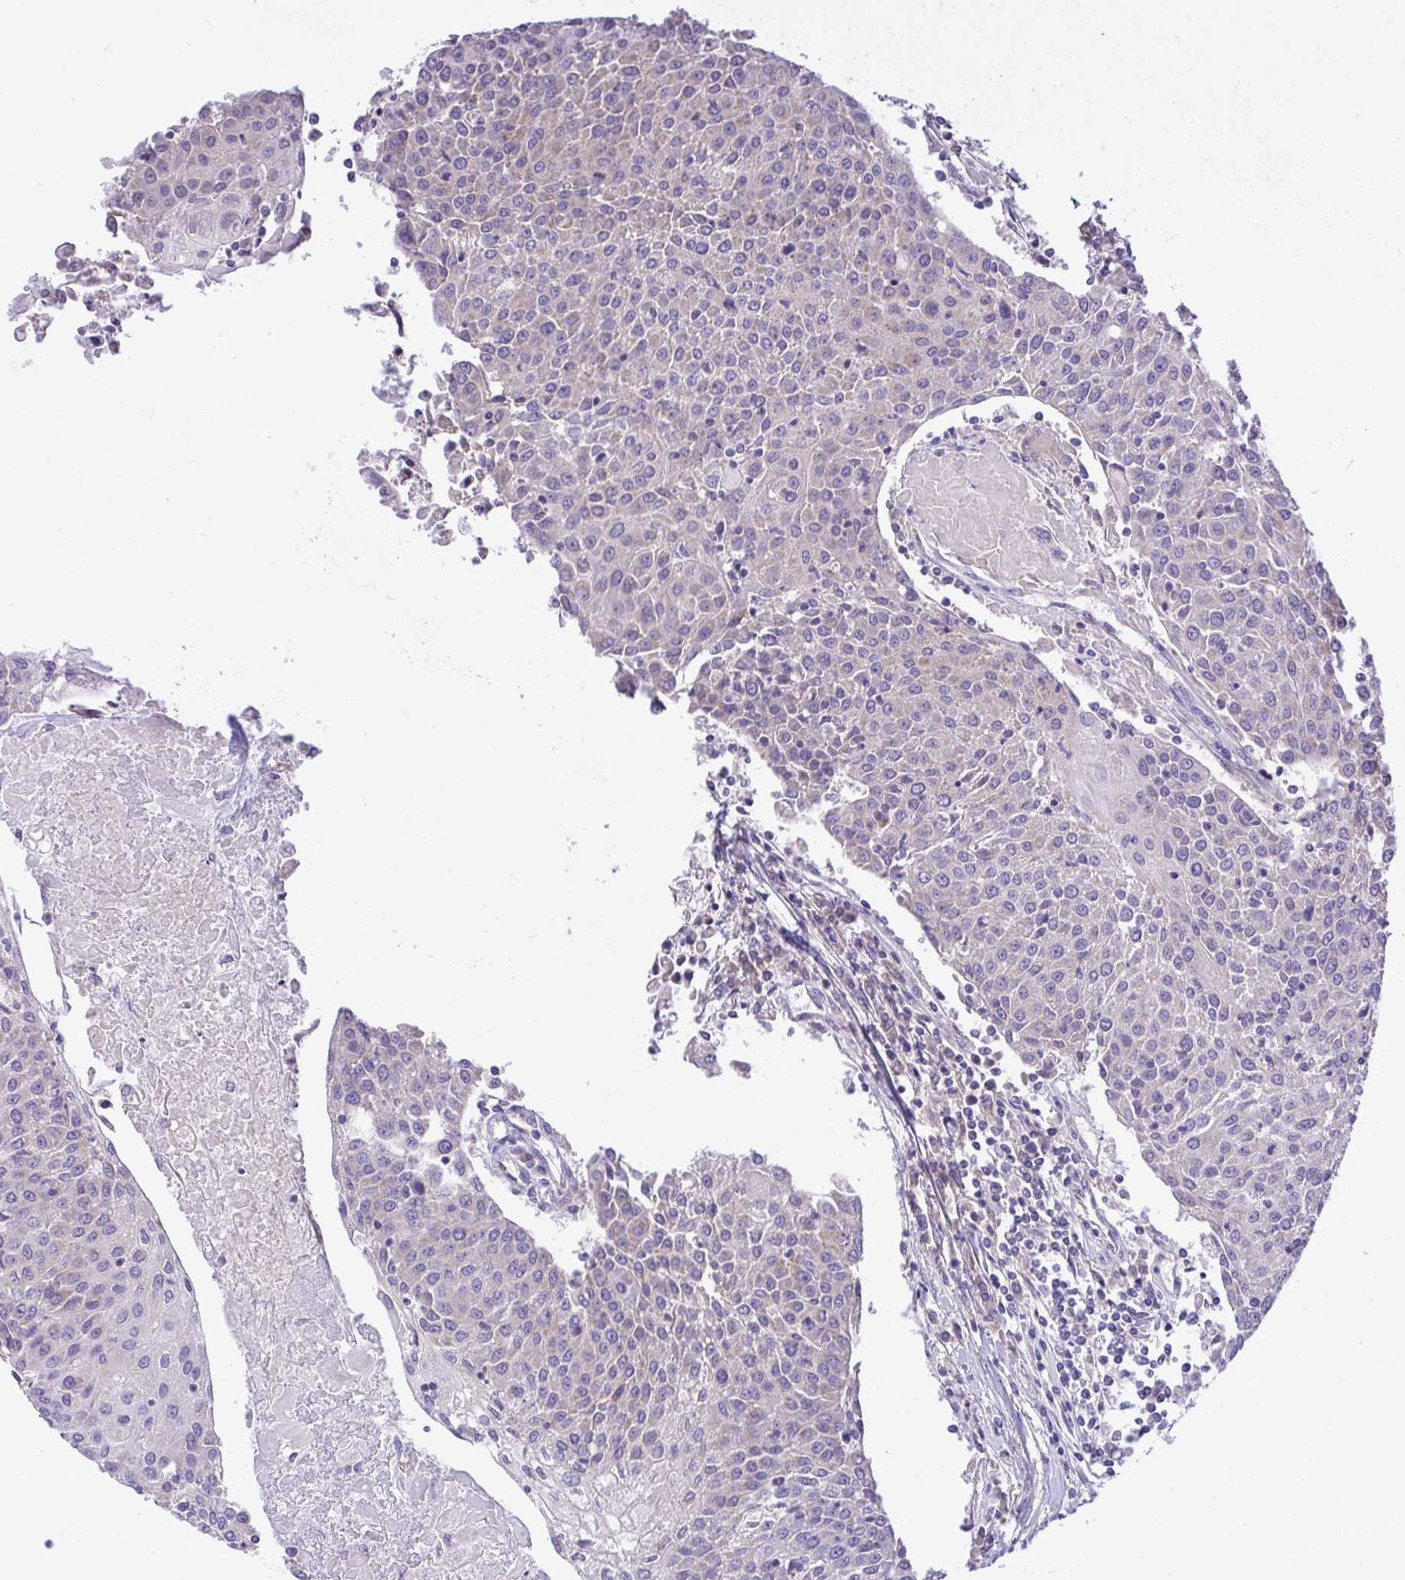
{"staining": {"intensity": "weak", "quantity": "25%-75%", "location": "cytoplasmic/membranous"}, "tissue": "urothelial cancer", "cell_type": "Tumor cells", "image_type": "cancer", "snomed": [{"axis": "morphology", "description": "Urothelial carcinoma, High grade"}, {"axis": "topography", "description": "Urinary bladder"}], "caption": "An image of human urothelial carcinoma (high-grade) stained for a protein displays weak cytoplasmic/membranous brown staining in tumor cells.", "gene": "MPC2", "patient": {"sex": "female", "age": 85}}